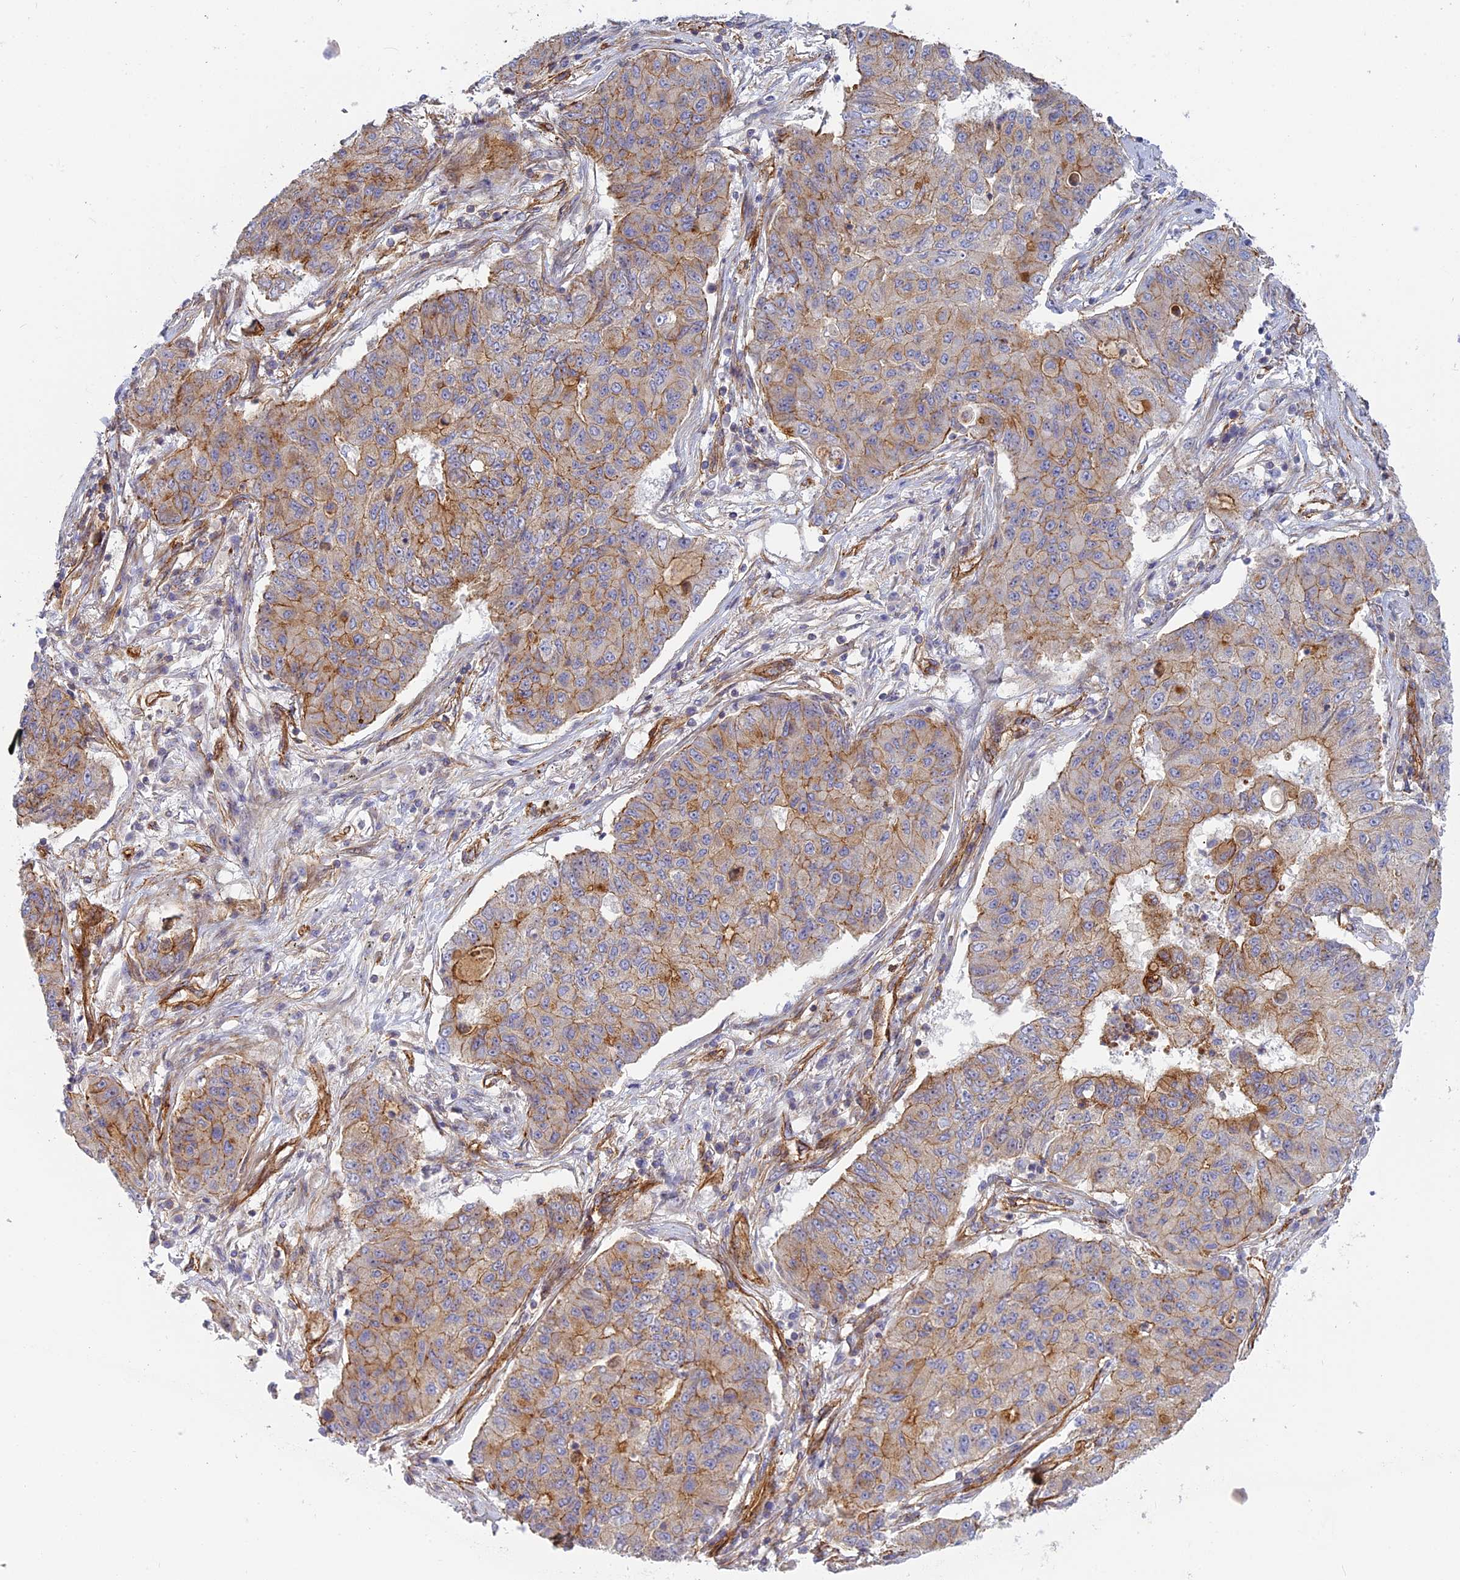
{"staining": {"intensity": "moderate", "quantity": ">75%", "location": "cytoplasmic/membranous"}, "tissue": "lung cancer", "cell_type": "Tumor cells", "image_type": "cancer", "snomed": [{"axis": "morphology", "description": "Squamous cell carcinoma, NOS"}, {"axis": "topography", "description": "Lung"}], "caption": "Tumor cells reveal medium levels of moderate cytoplasmic/membranous positivity in approximately >75% of cells in human lung cancer (squamous cell carcinoma).", "gene": "CNBD2", "patient": {"sex": "male", "age": 74}}